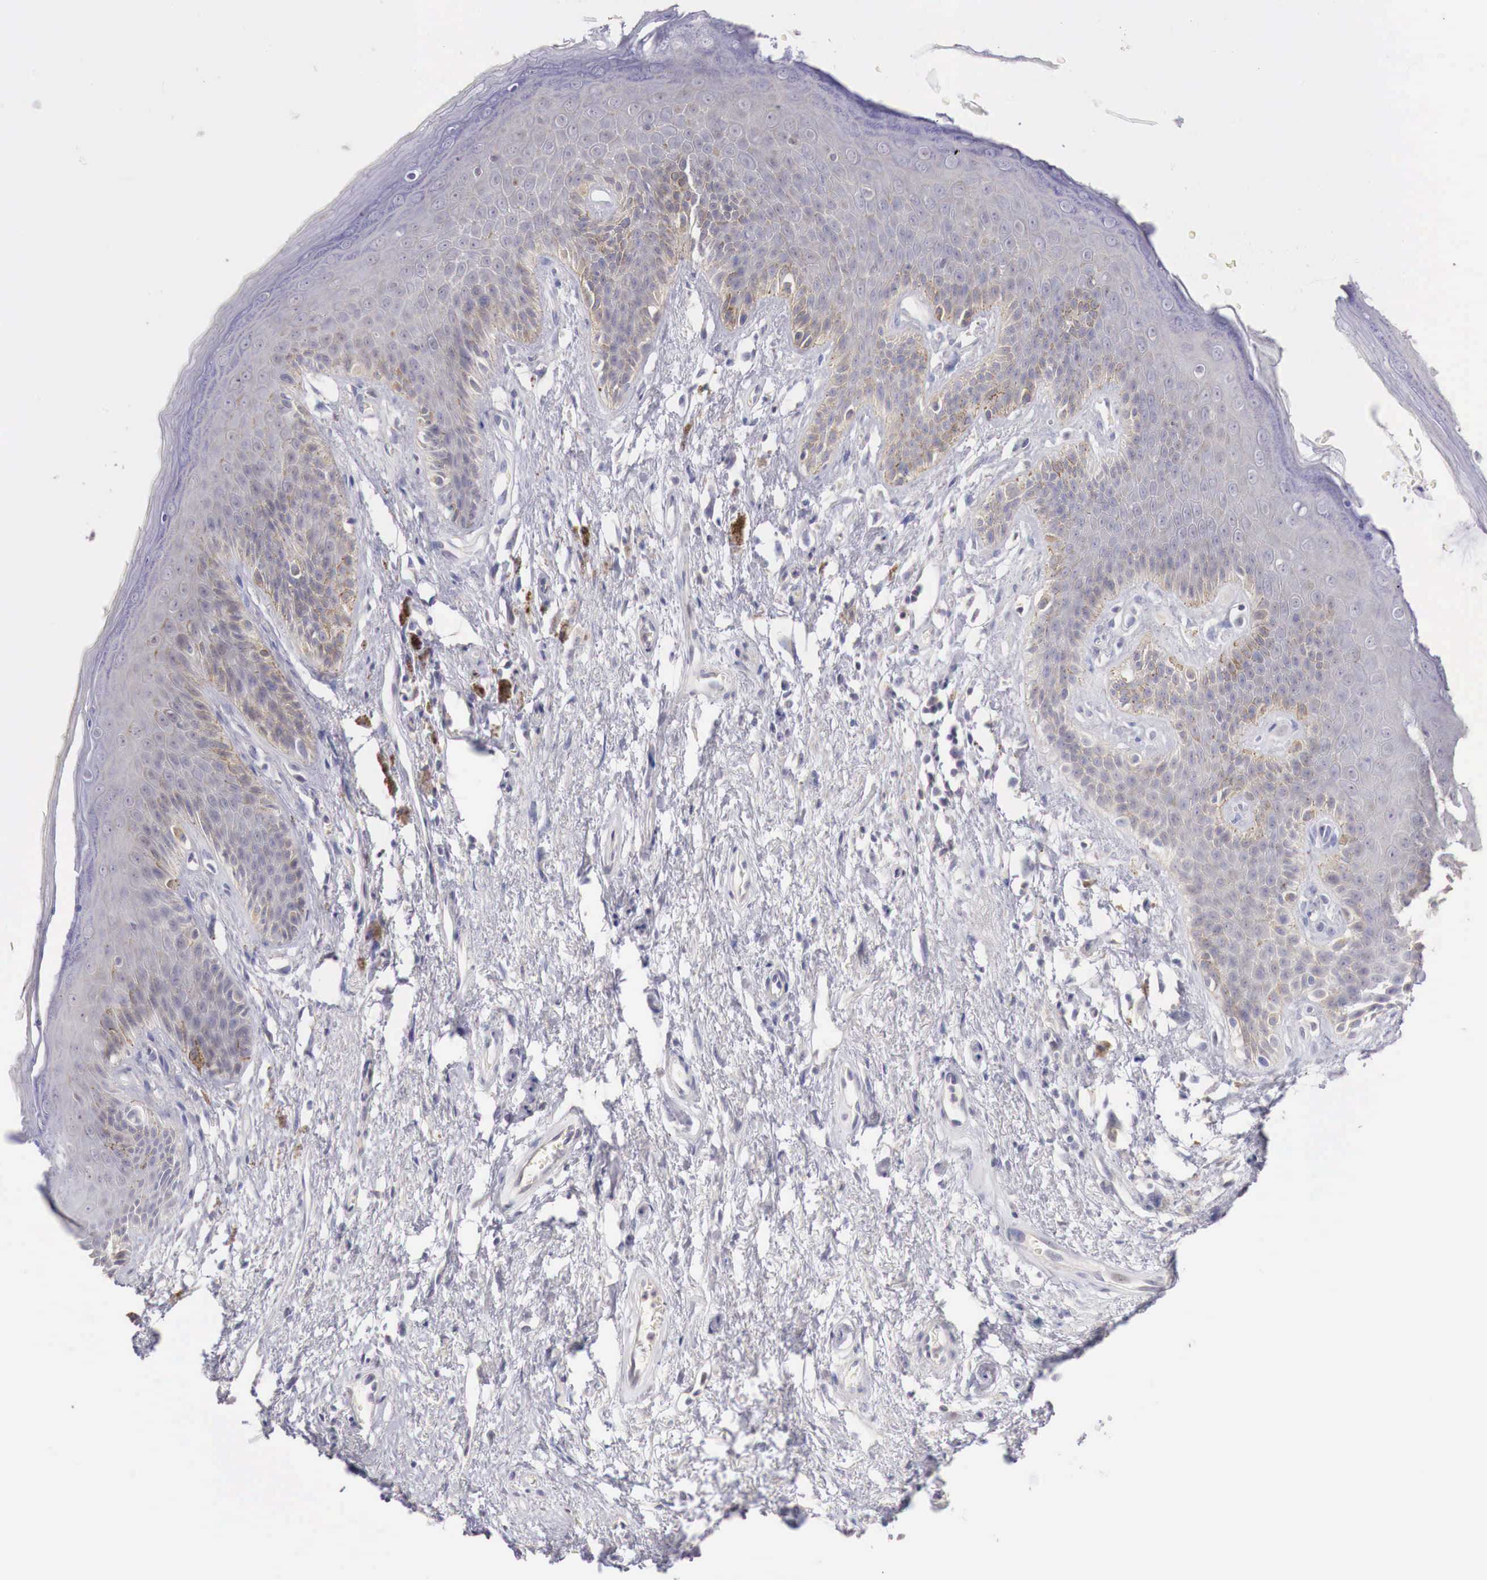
{"staining": {"intensity": "weak", "quantity": "25%-75%", "location": "cytoplasmic/membranous"}, "tissue": "skin", "cell_type": "Epidermal cells", "image_type": "normal", "snomed": [{"axis": "morphology", "description": "Normal tissue, NOS"}, {"axis": "topography", "description": "Anal"}, {"axis": "topography", "description": "Peripheral nerve tissue"}], "caption": "Protein expression analysis of unremarkable skin shows weak cytoplasmic/membranous expression in about 25%-75% of epidermal cells.", "gene": "TRIM13", "patient": {"sex": "female", "age": 46}}